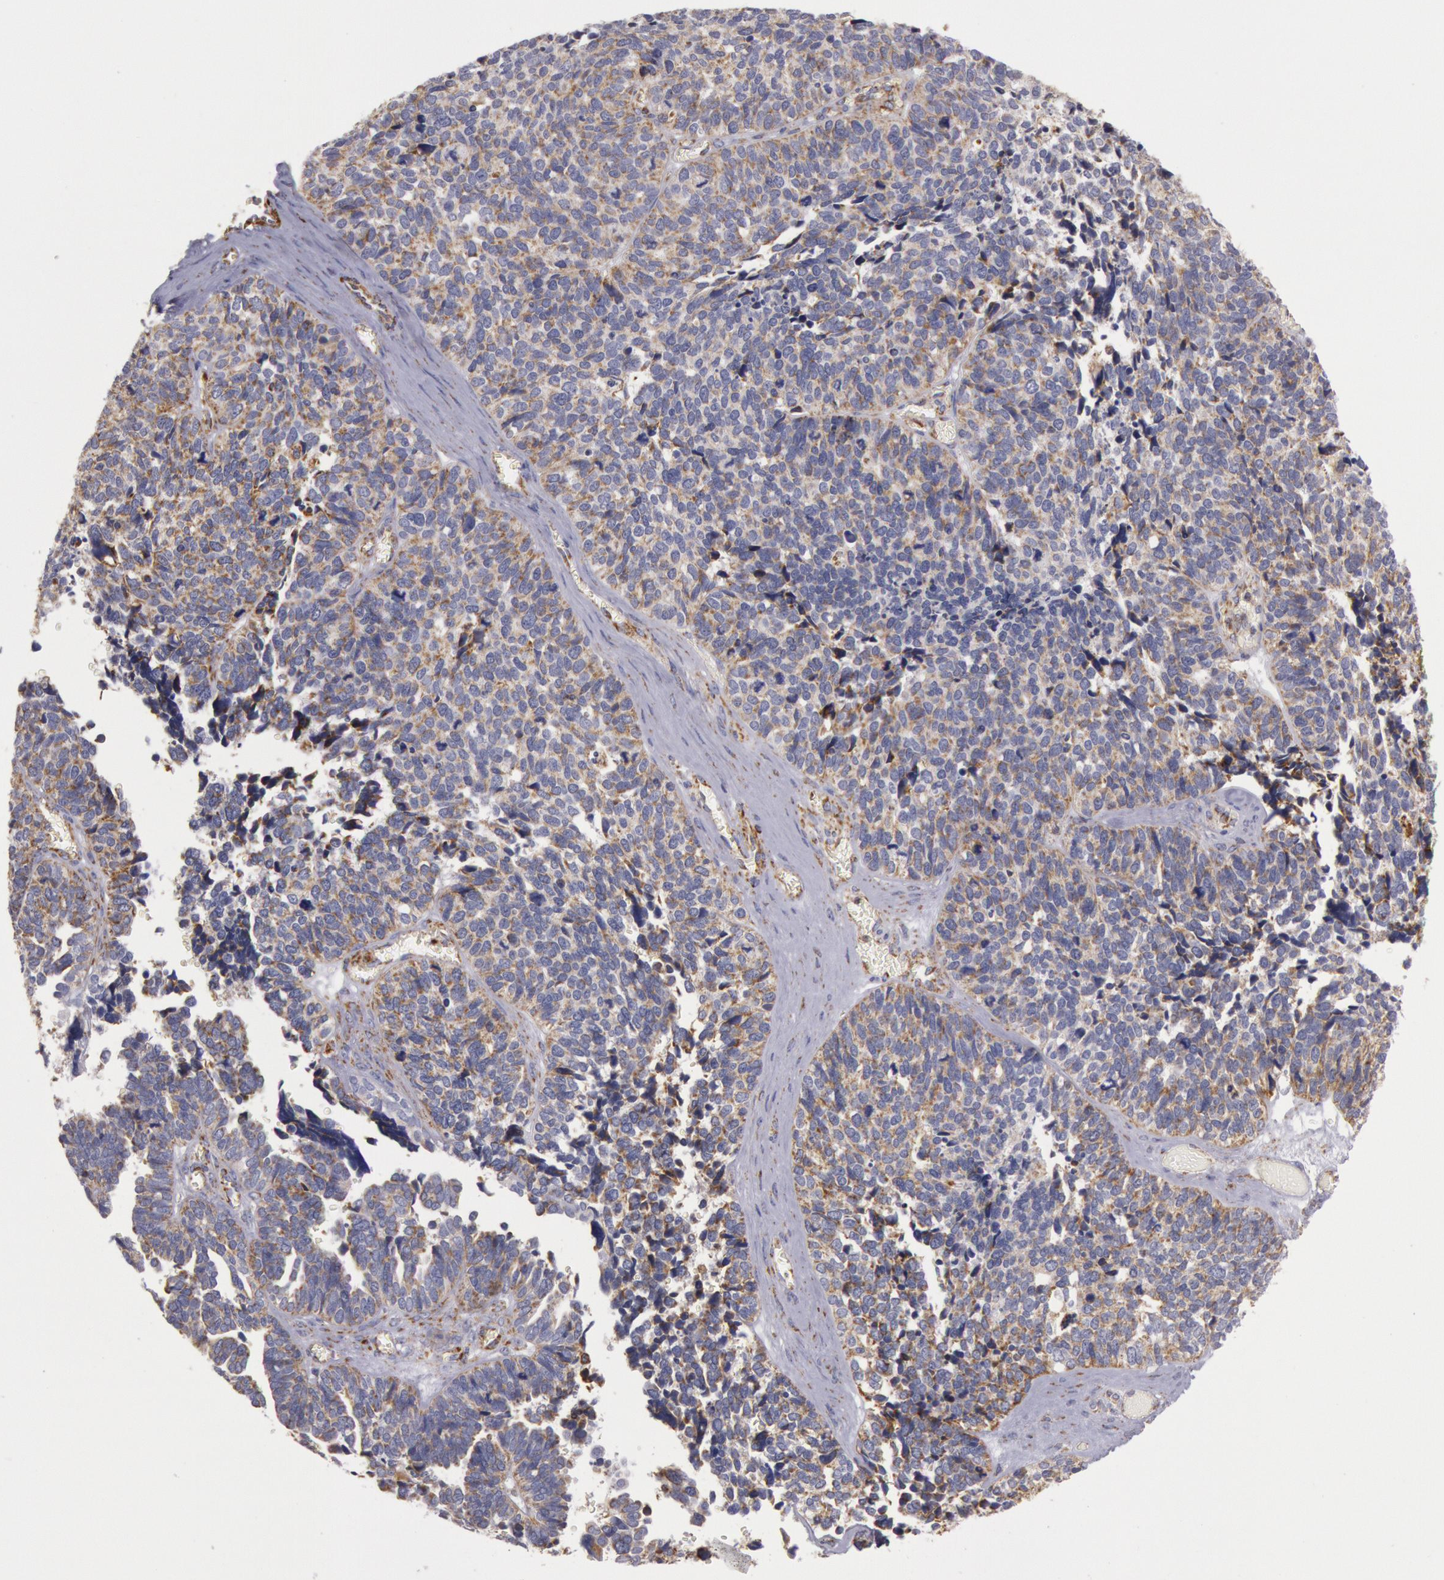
{"staining": {"intensity": "weak", "quantity": ">75%", "location": "cytoplasmic/membranous"}, "tissue": "ovarian cancer", "cell_type": "Tumor cells", "image_type": "cancer", "snomed": [{"axis": "morphology", "description": "Cystadenocarcinoma, serous, NOS"}, {"axis": "topography", "description": "Ovary"}], "caption": "Protein staining shows weak cytoplasmic/membranous staining in approximately >75% of tumor cells in ovarian cancer.", "gene": "CYC1", "patient": {"sex": "female", "age": 77}}